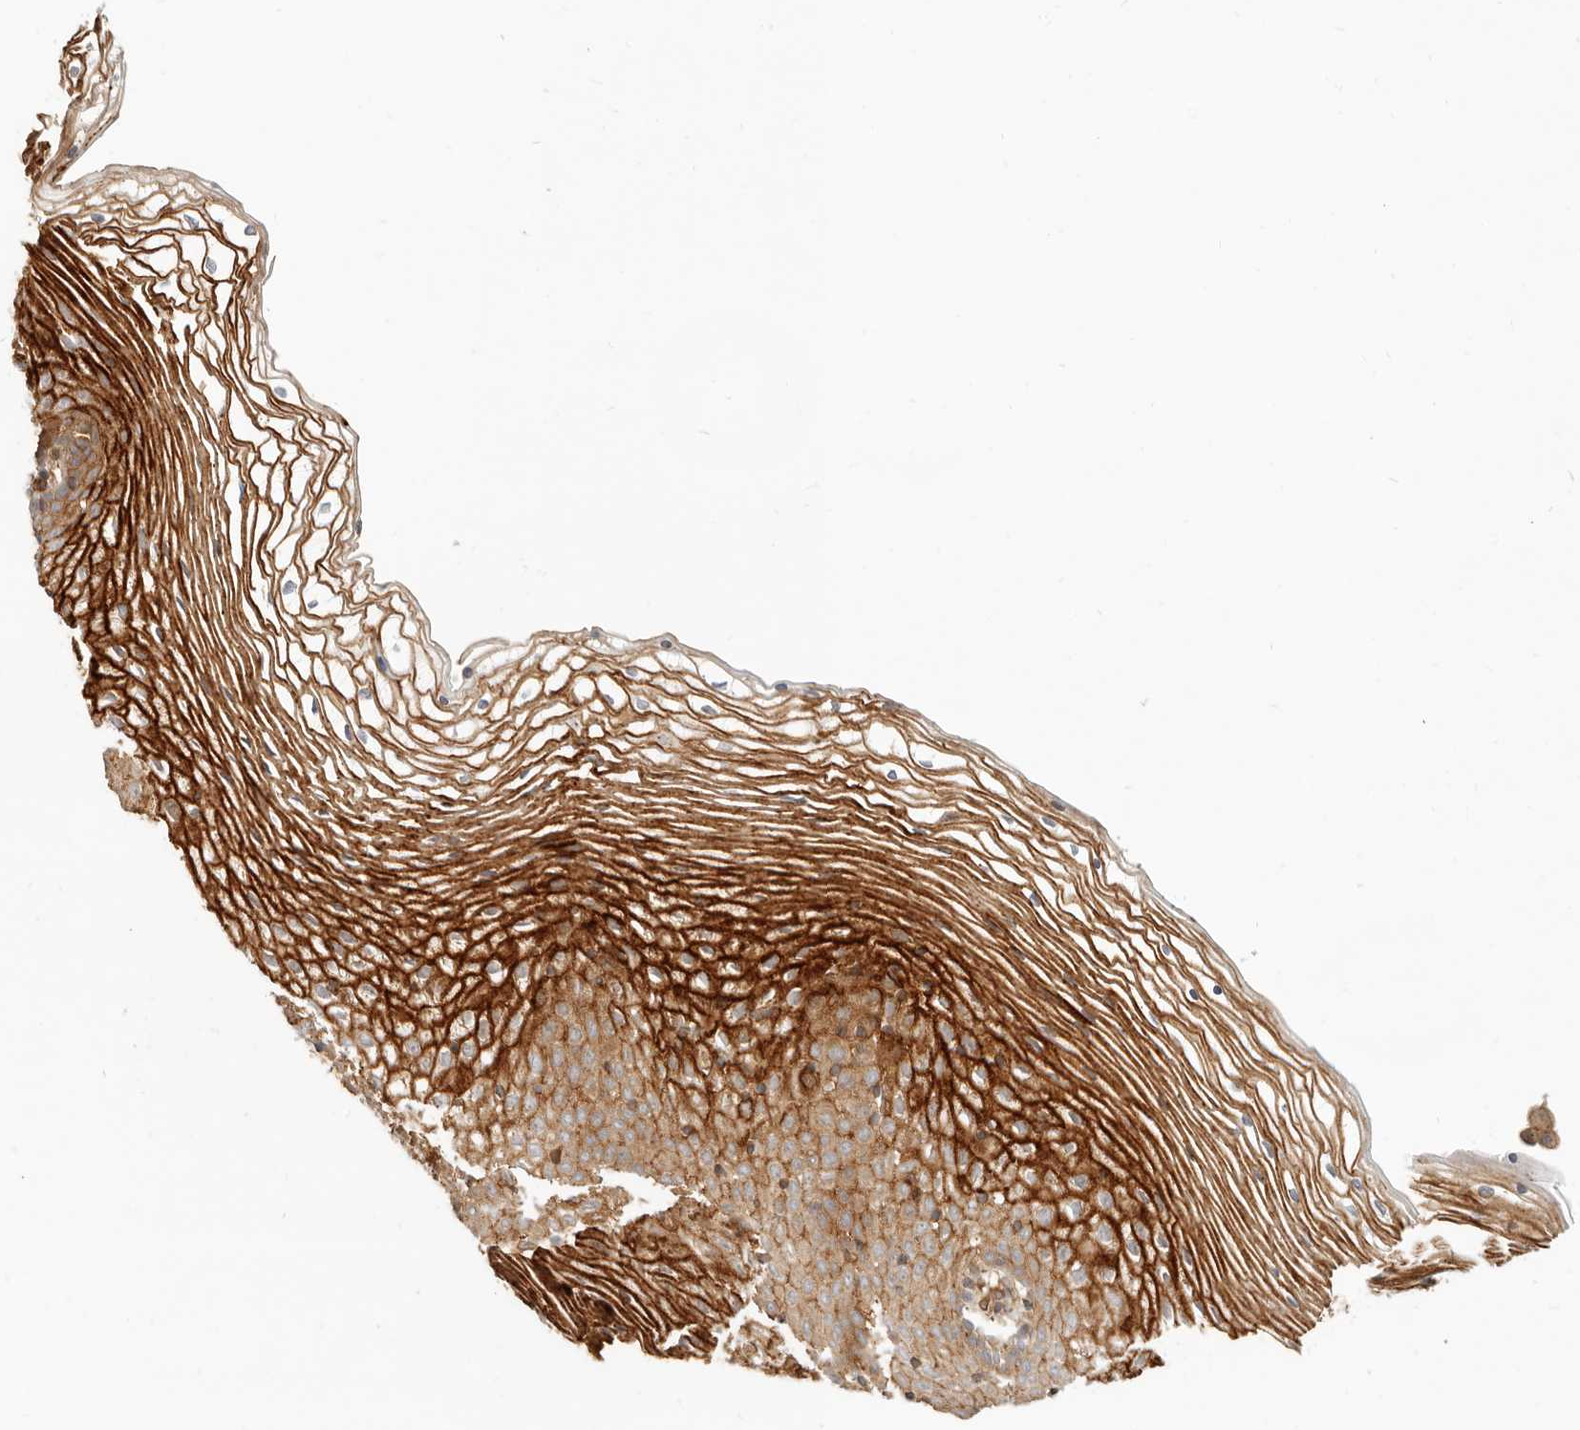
{"staining": {"intensity": "strong", "quantity": ">75%", "location": "cytoplasmic/membranous"}, "tissue": "vagina", "cell_type": "Squamous epithelial cells", "image_type": "normal", "snomed": [{"axis": "morphology", "description": "Normal tissue, NOS"}, {"axis": "topography", "description": "Vagina"}], "caption": "This micrograph exhibits immunohistochemistry (IHC) staining of benign human vagina, with high strong cytoplasmic/membranous expression in about >75% of squamous epithelial cells.", "gene": "UFSP1", "patient": {"sex": "female", "age": 32}}